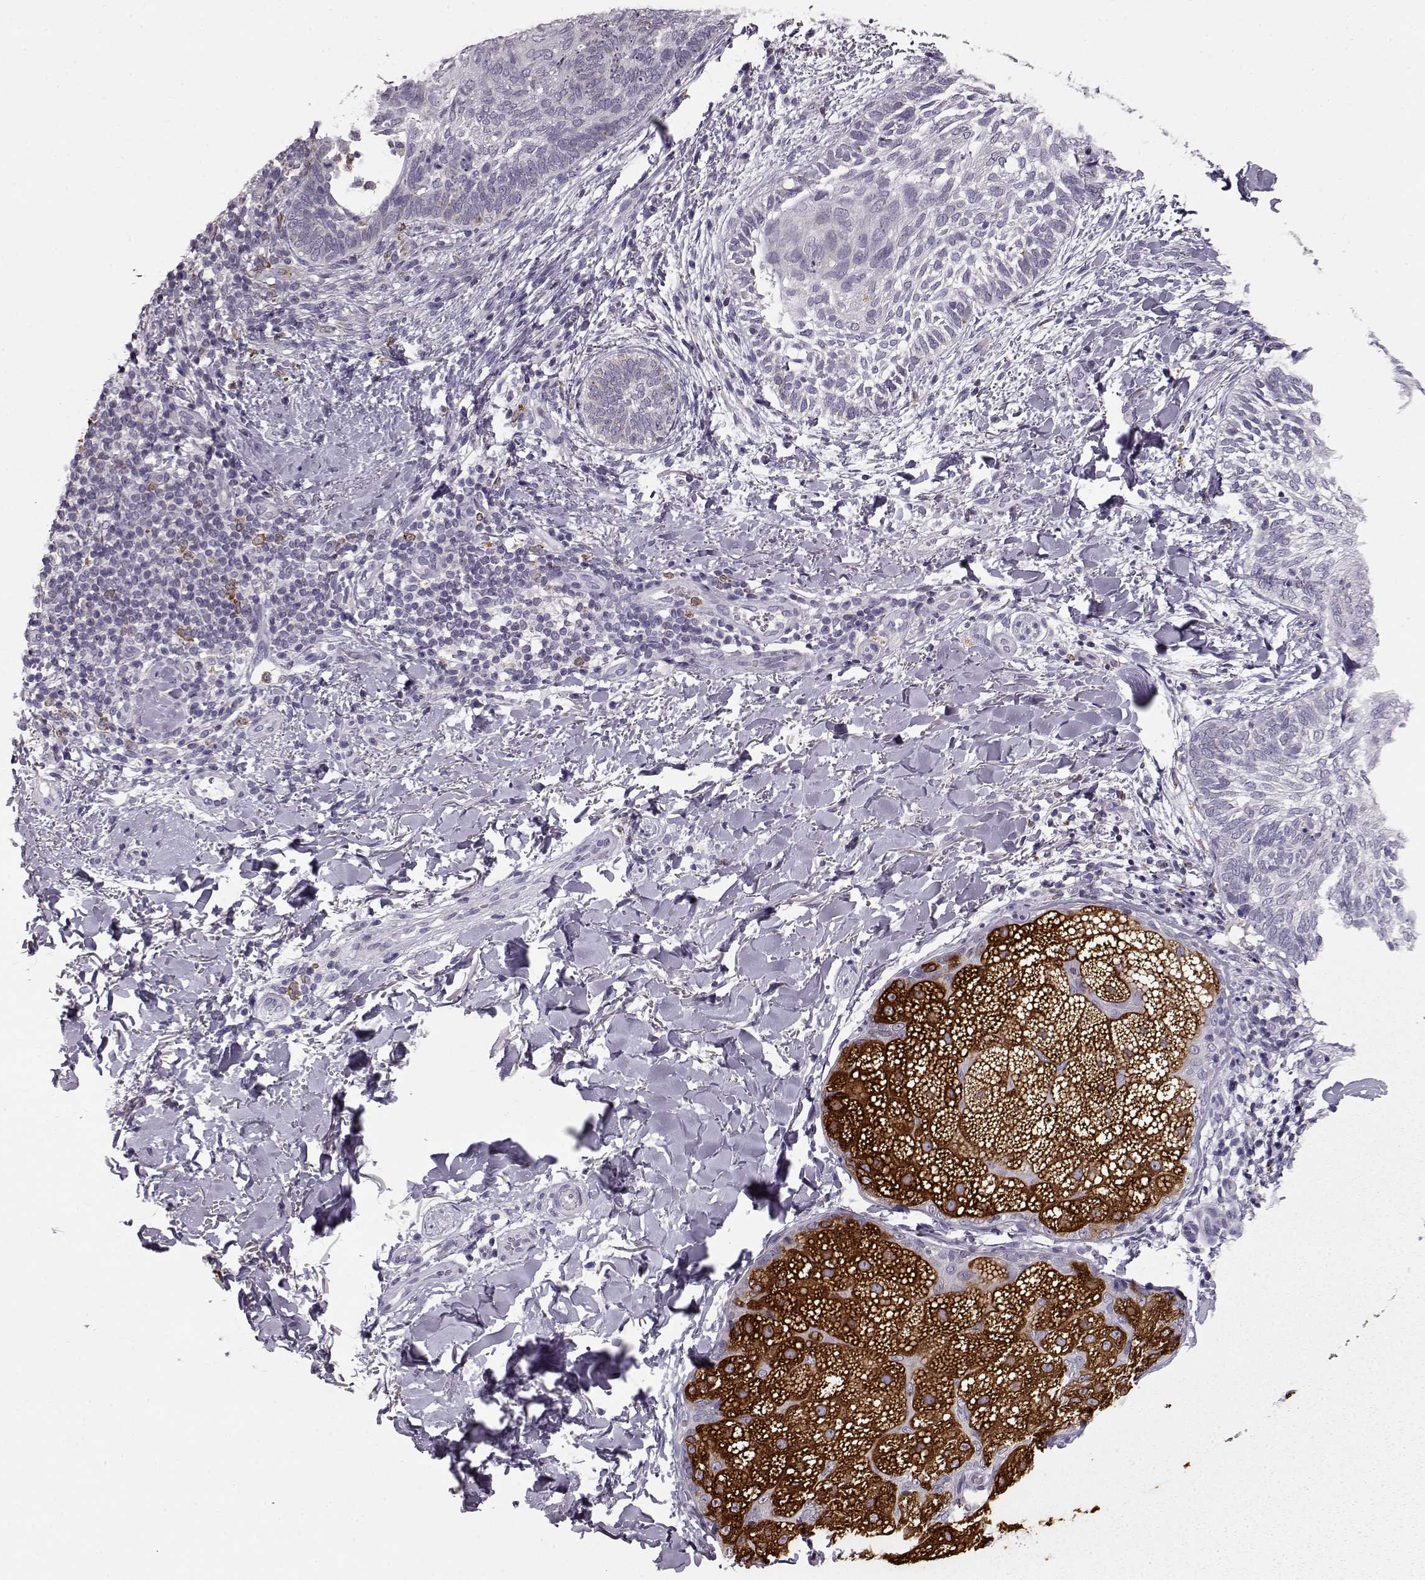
{"staining": {"intensity": "negative", "quantity": "none", "location": "none"}, "tissue": "skin cancer", "cell_type": "Tumor cells", "image_type": "cancer", "snomed": [{"axis": "morphology", "description": "Normal tissue, NOS"}, {"axis": "morphology", "description": "Basal cell carcinoma"}, {"axis": "topography", "description": "Skin"}], "caption": "This is an immunohistochemistry histopathology image of human skin basal cell carcinoma. There is no staining in tumor cells.", "gene": "ELOVL5", "patient": {"sex": "male", "age": 46}}